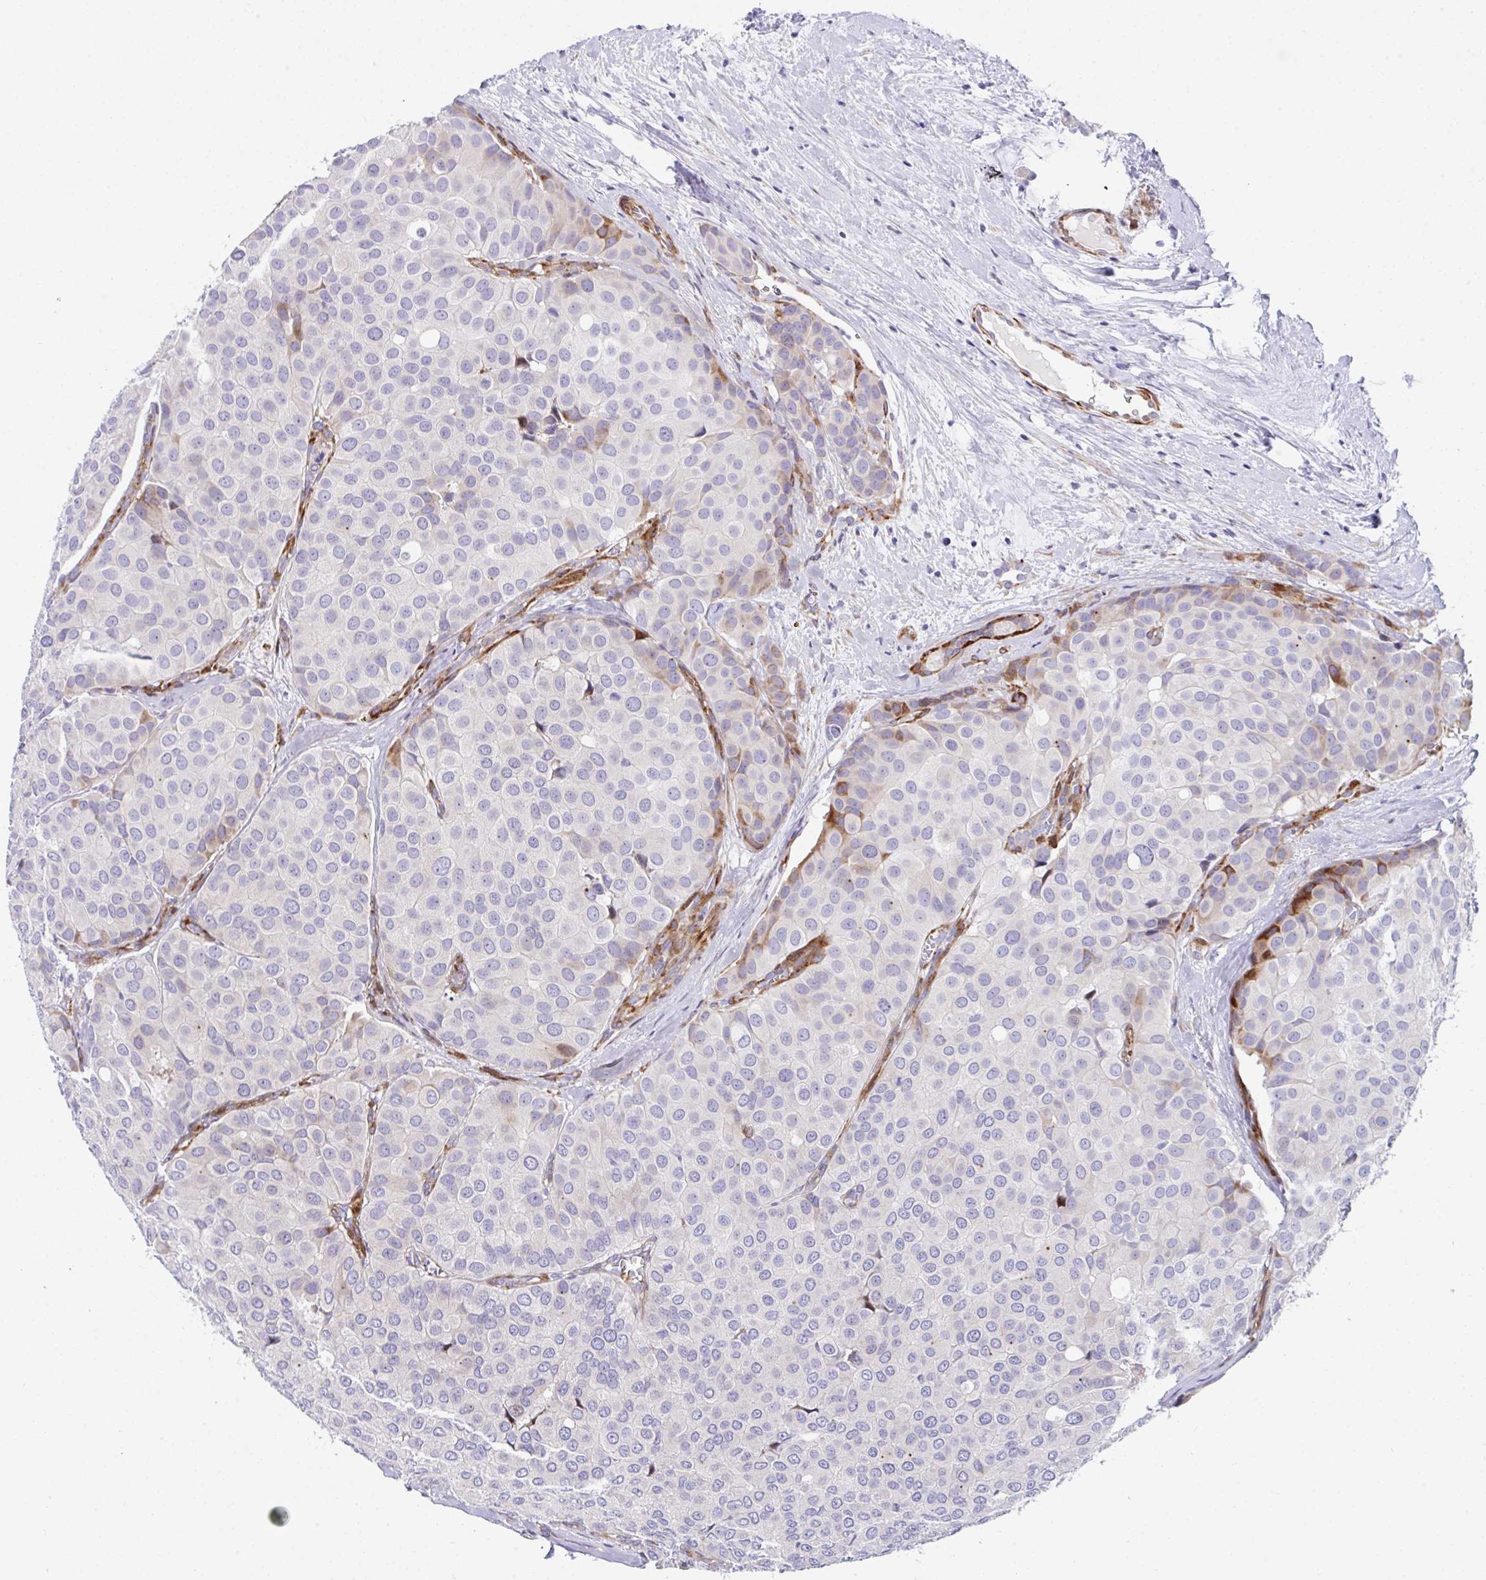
{"staining": {"intensity": "negative", "quantity": "none", "location": "none"}, "tissue": "breast cancer", "cell_type": "Tumor cells", "image_type": "cancer", "snomed": [{"axis": "morphology", "description": "Duct carcinoma"}, {"axis": "topography", "description": "Breast"}], "caption": "Breast intraductal carcinoma stained for a protein using IHC shows no staining tumor cells.", "gene": "ZNF713", "patient": {"sex": "female", "age": 70}}